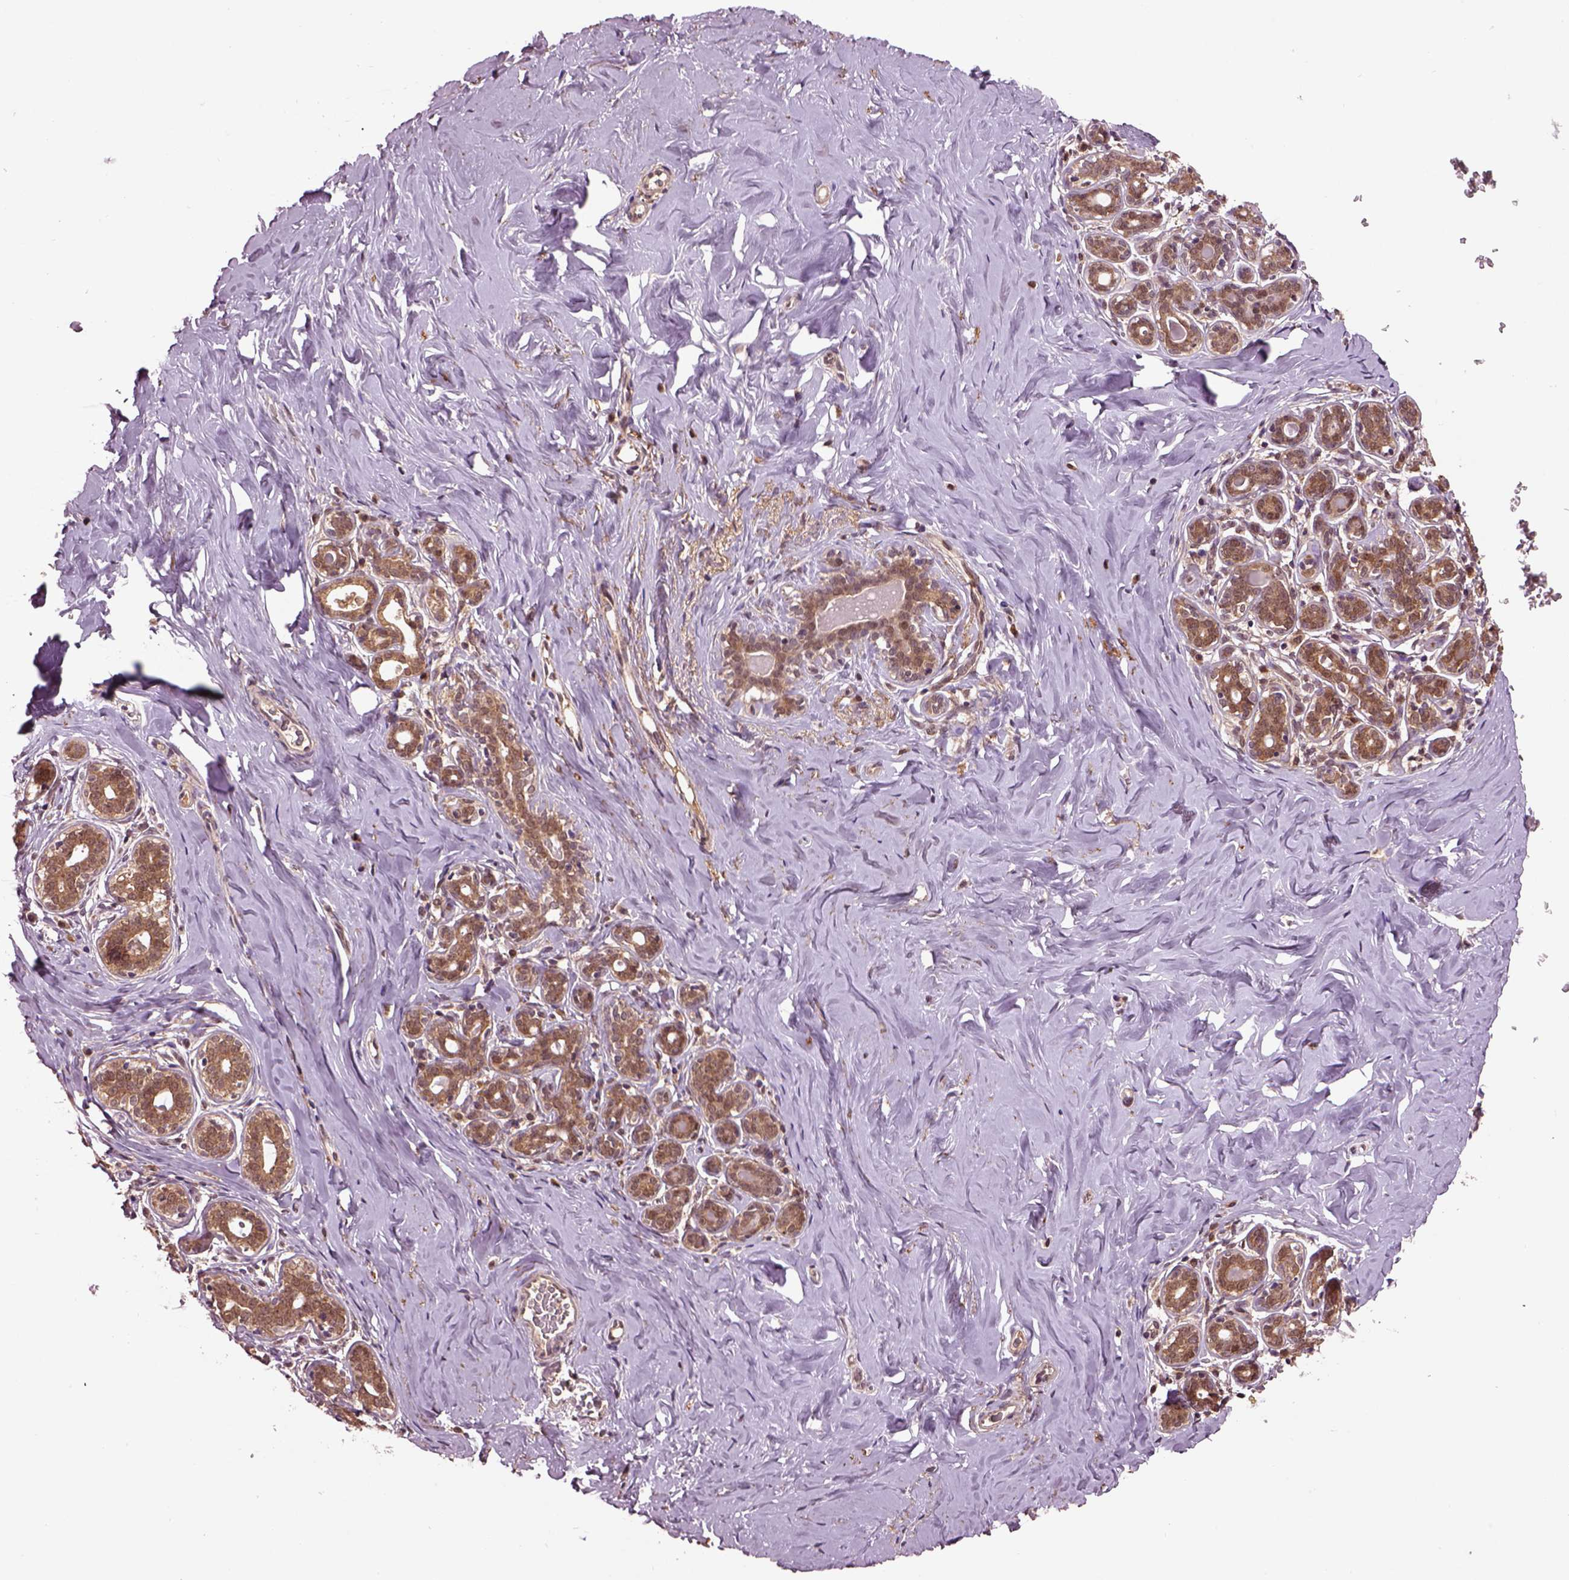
{"staining": {"intensity": "weak", "quantity": ">75%", "location": "cytoplasmic/membranous"}, "tissue": "breast", "cell_type": "Adipocytes", "image_type": "normal", "snomed": [{"axis": "morphology", "description": "Normal tissue, NOS"}, {"axis": "topography", "description": "Skin"}, {"axis": "topography", "description": "Breast"}], "caption": "The immunohistochemical stain highlights weak cytoplasmic/membranous expression in adipocytes of unremarkable breast.", "gene": "MDP1", "patient": {"sex": "female", "age": 43}}